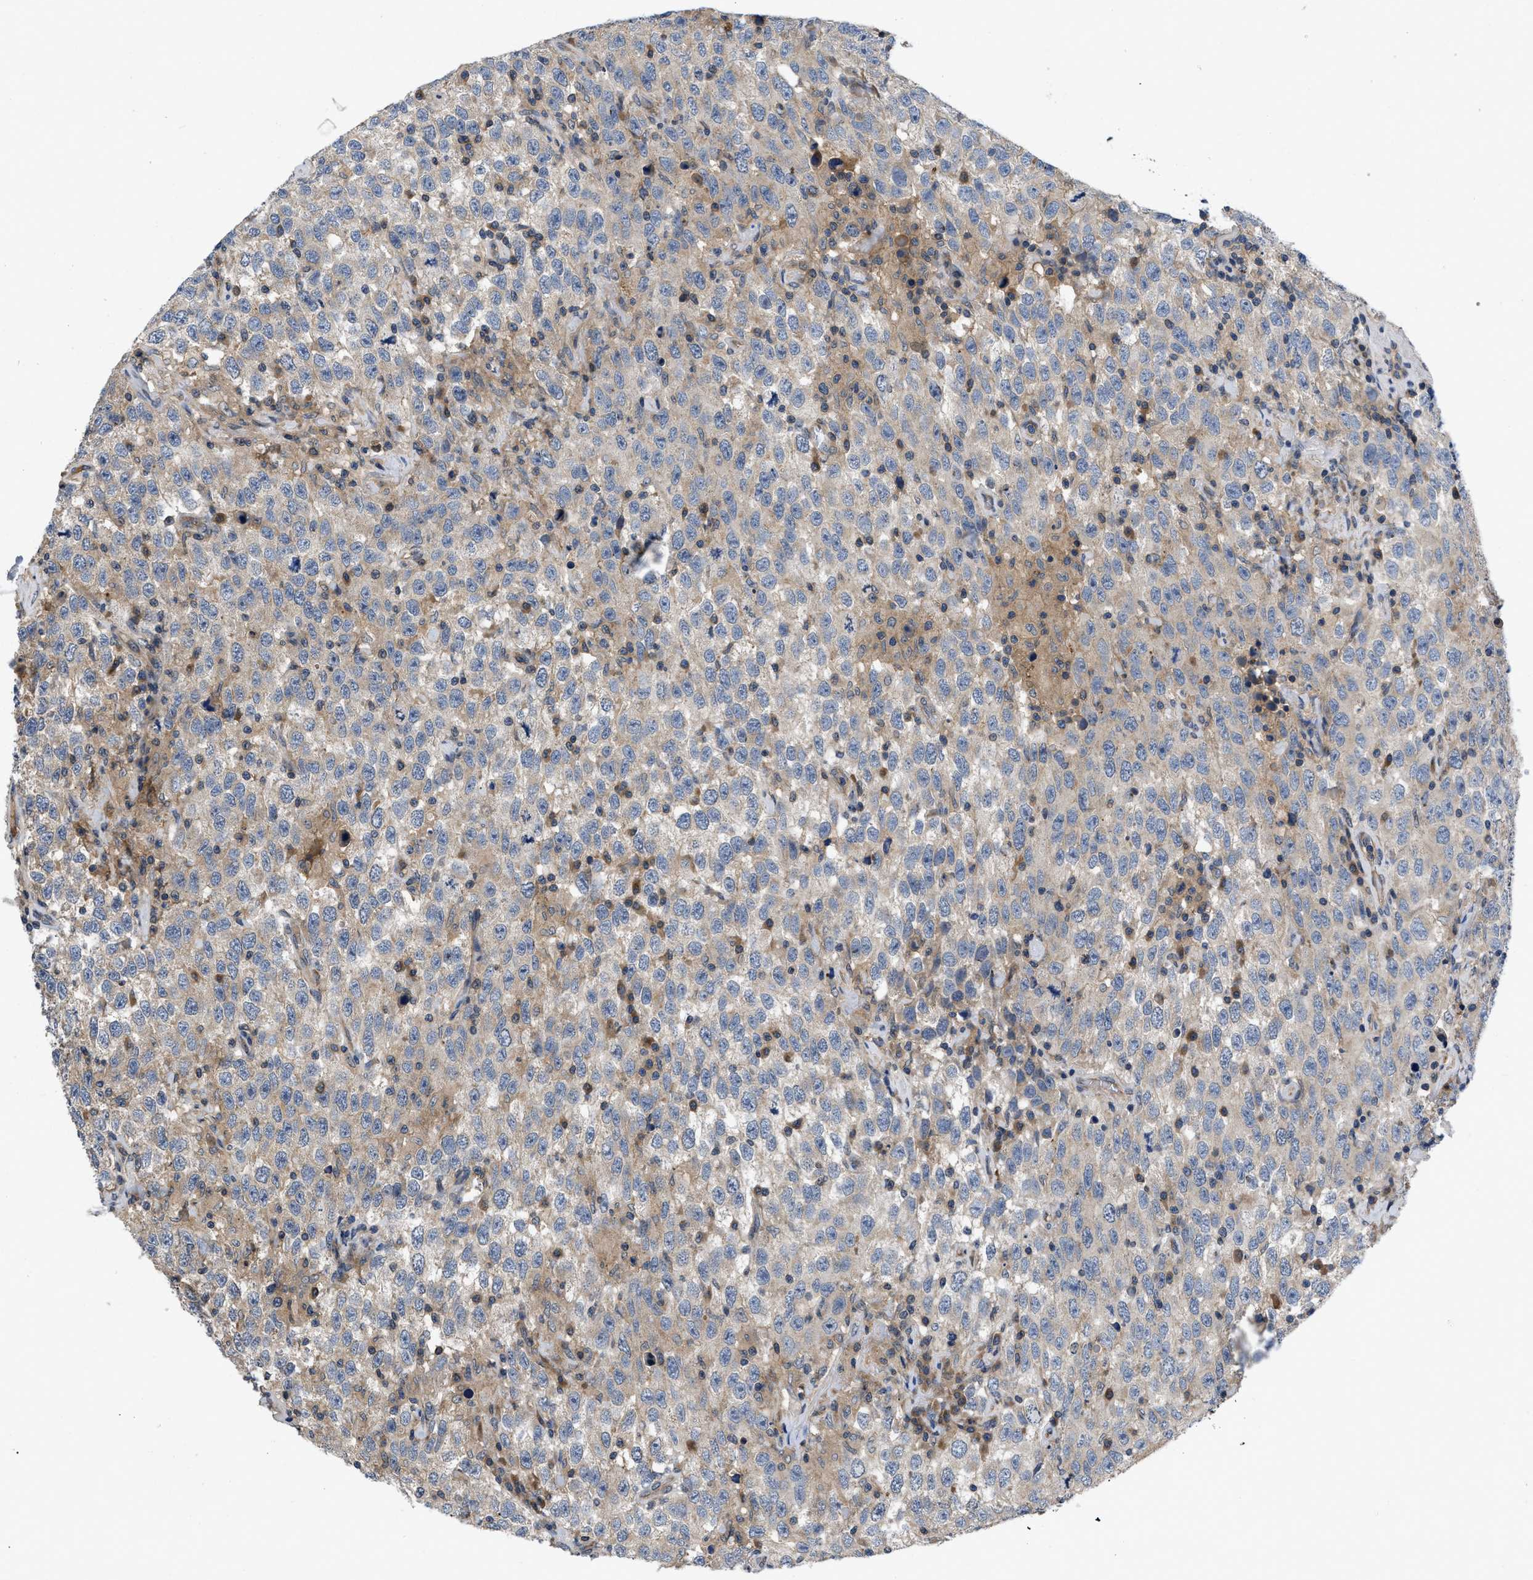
{"staining": {"intensity": "weak", "quantity": ">75%", "location": "cytoplasmic/membranous"}, "tissue": "testis cancer", "cell_type": "Tumor cells", "image_type": "cancer", "snomed": [{"axis": "morphology", "description": "Seminoma, NOS"}, {"axis": "topography", "description": "Testis"}], "caption": "Tumor cells display weak cytoplasmic/membranous staining in about >75% of cells in testis cancer (seminoma).", "gene": "VPS4A", "patient": {"sex": "male", "age": 41}}